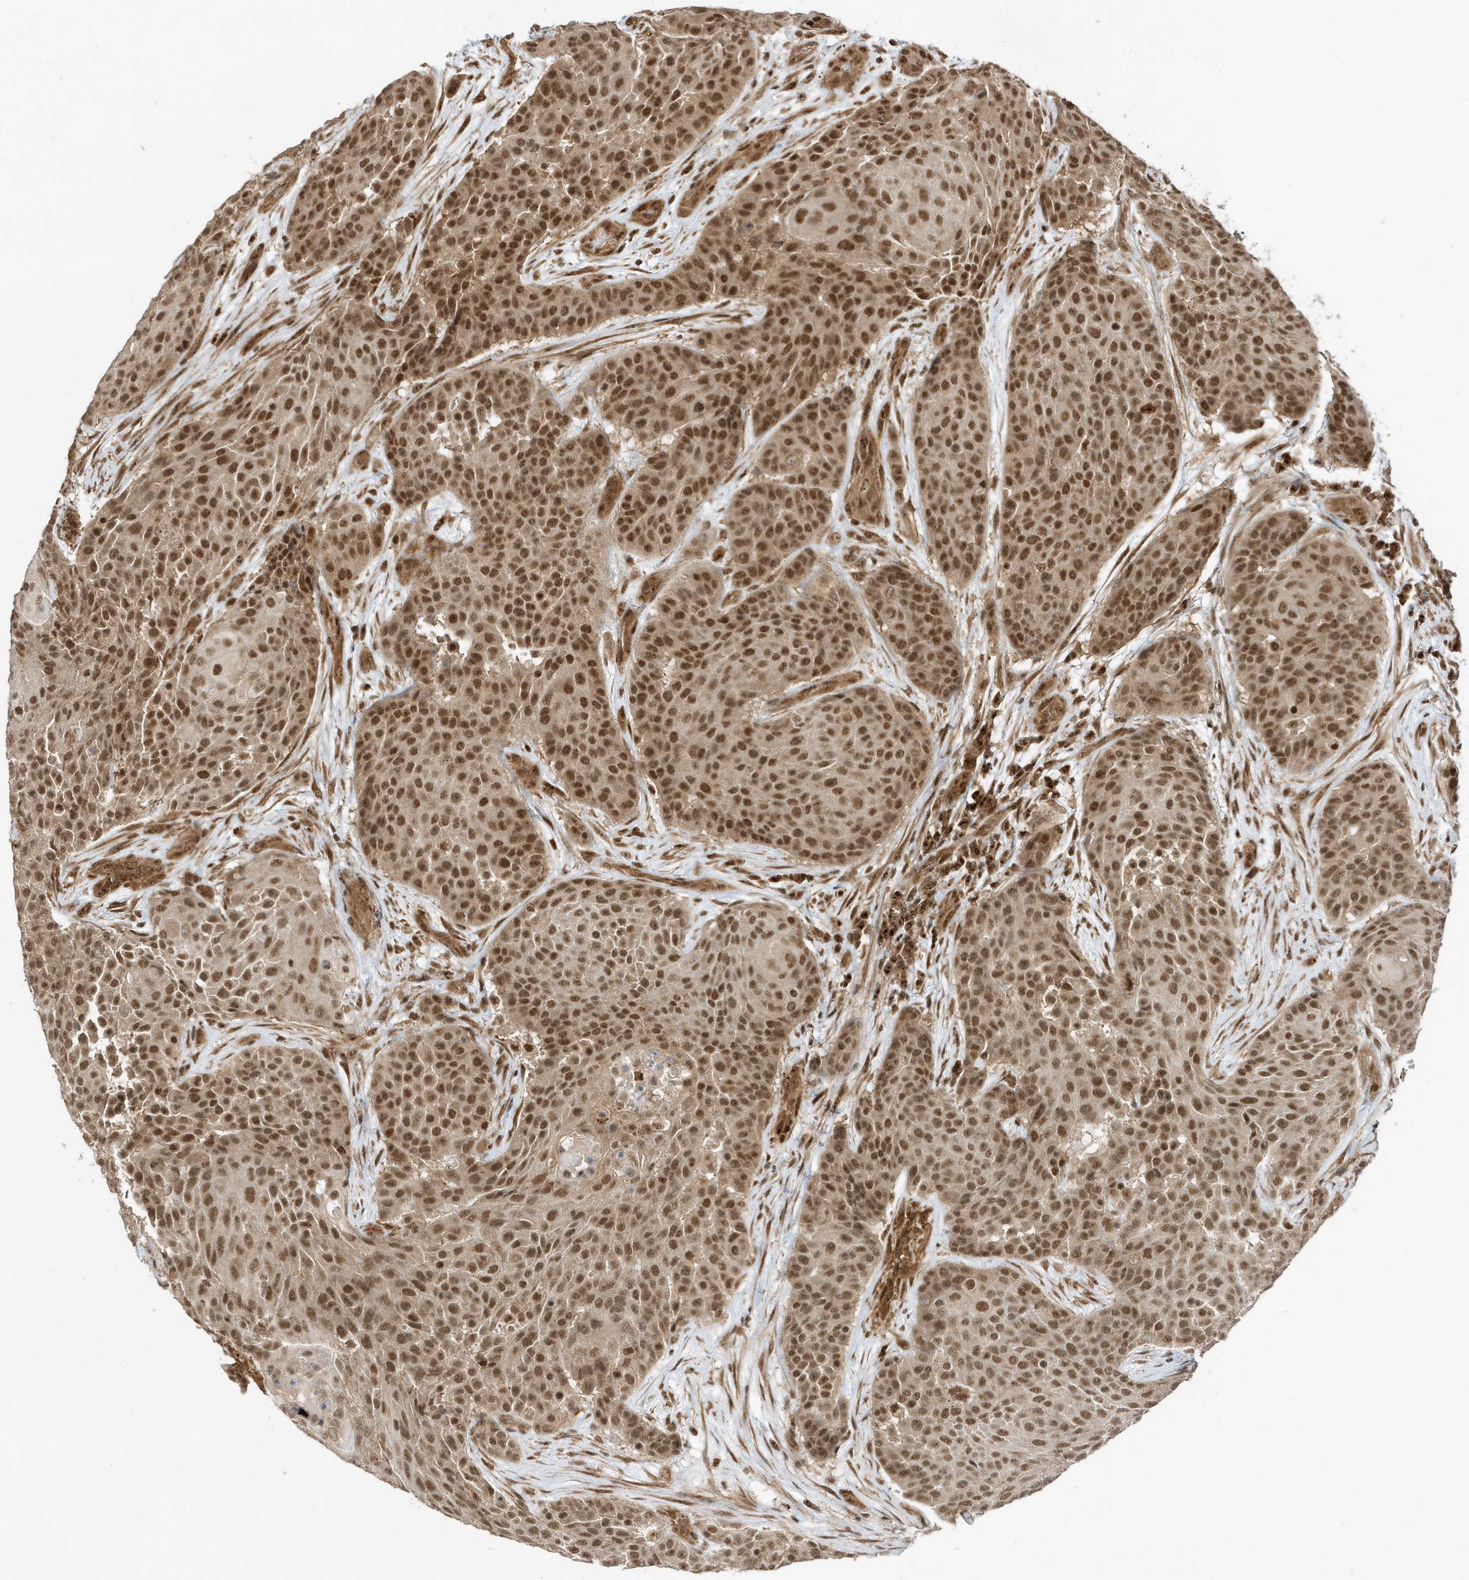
{"staining": {"intensity": "moderate", "quantity": ">75%", "location": "nuclear"}, "tissue": "urothelial cancer", "cell_type": "Tumor cells", "image_type": "cancer", "snomed": [{"axis": "morphology", "description": "Urothelial carcinoma, High grade"}, {"axis": "topography", "description": "Urinary bladder"}], "caption": "About >75% of tumor cells in urothelial carcinoma (high-grade) reveal moderate nuclear protein expression as visualized by brown immunohistochemical staining.", "gene": "MAST3", "patient": {"sex": "female", "age": 63}}